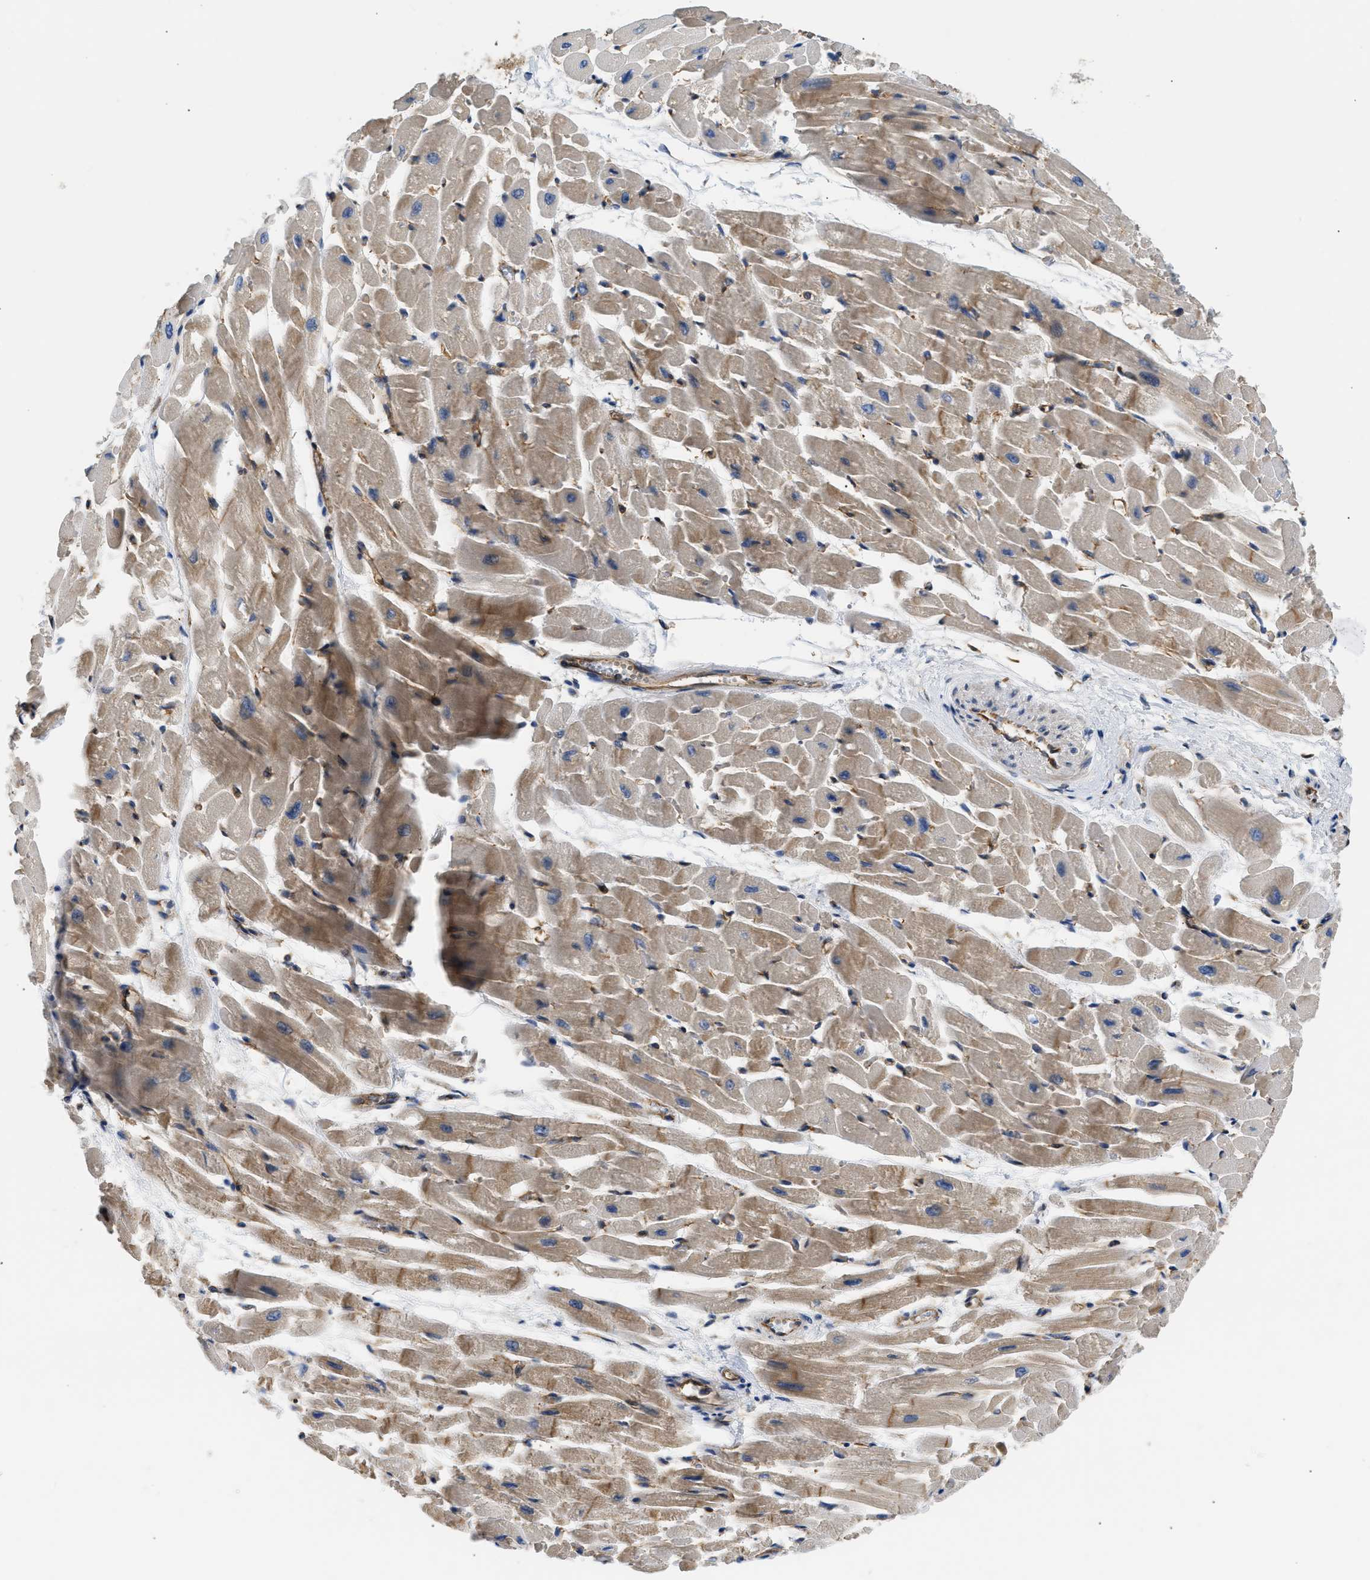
{"staining": {"intensity": "moderate", "quantity": ">75%", "location": "cytoplasmic/membranous"}, "tissue": "heart muscle", "cell_type": "Cardiomyocytes", "image_type": "normal", "snomed": [{"axis": "morphology", "description": "Normal tissue, NOS"}, {"axis": "topography", "description": "Heart"}], "caption": "Heart muscle stained for a protein (brown) displays moderate cytoplasmic/membranous positive positivity in approximately >75% of cardiomyocytes.", "gene": "SAMD9L", "patient": {"sex": "male", "age": 45}}